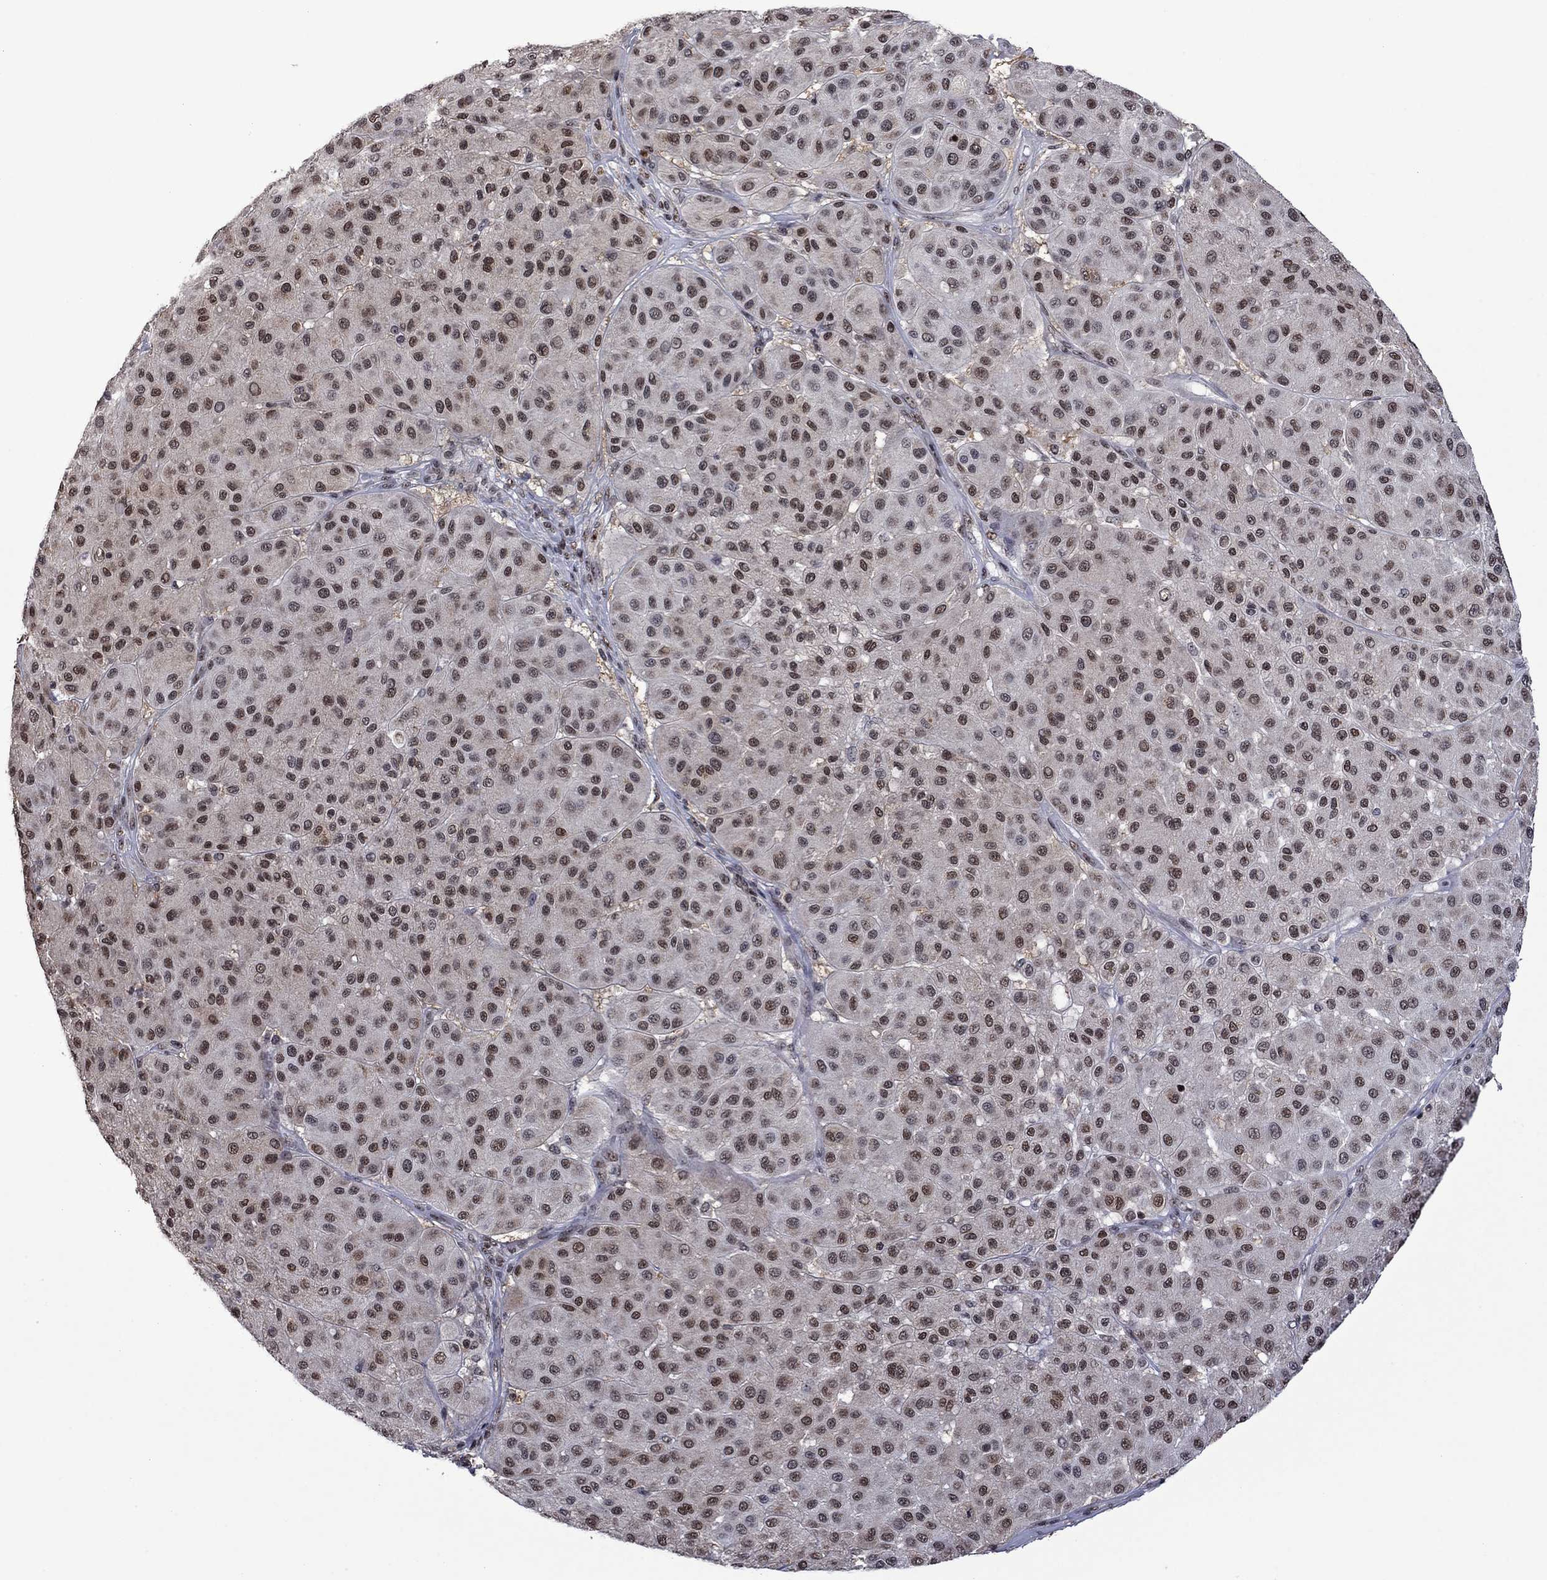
{"staining": {"intensity": "moderate", "quantity": "25%-75%", "location": "nuclear"}, "tissue": "melanoma", "cell_type": "Tumor cells", "image_type": "cancer", "snomed": [{"axis": "morphology", "description": "Malignant melanoma, Metastatic site"}, {"axis": "topography", "description": "Smooth muscle"}], "caption": "Melanoma stained with a brown dye demonstrates moderate nuclear positive positivity in approximately 25%-75% of tumor cells.", "gene": "FBL", "patient": {"sex": "male", "age": 41}}